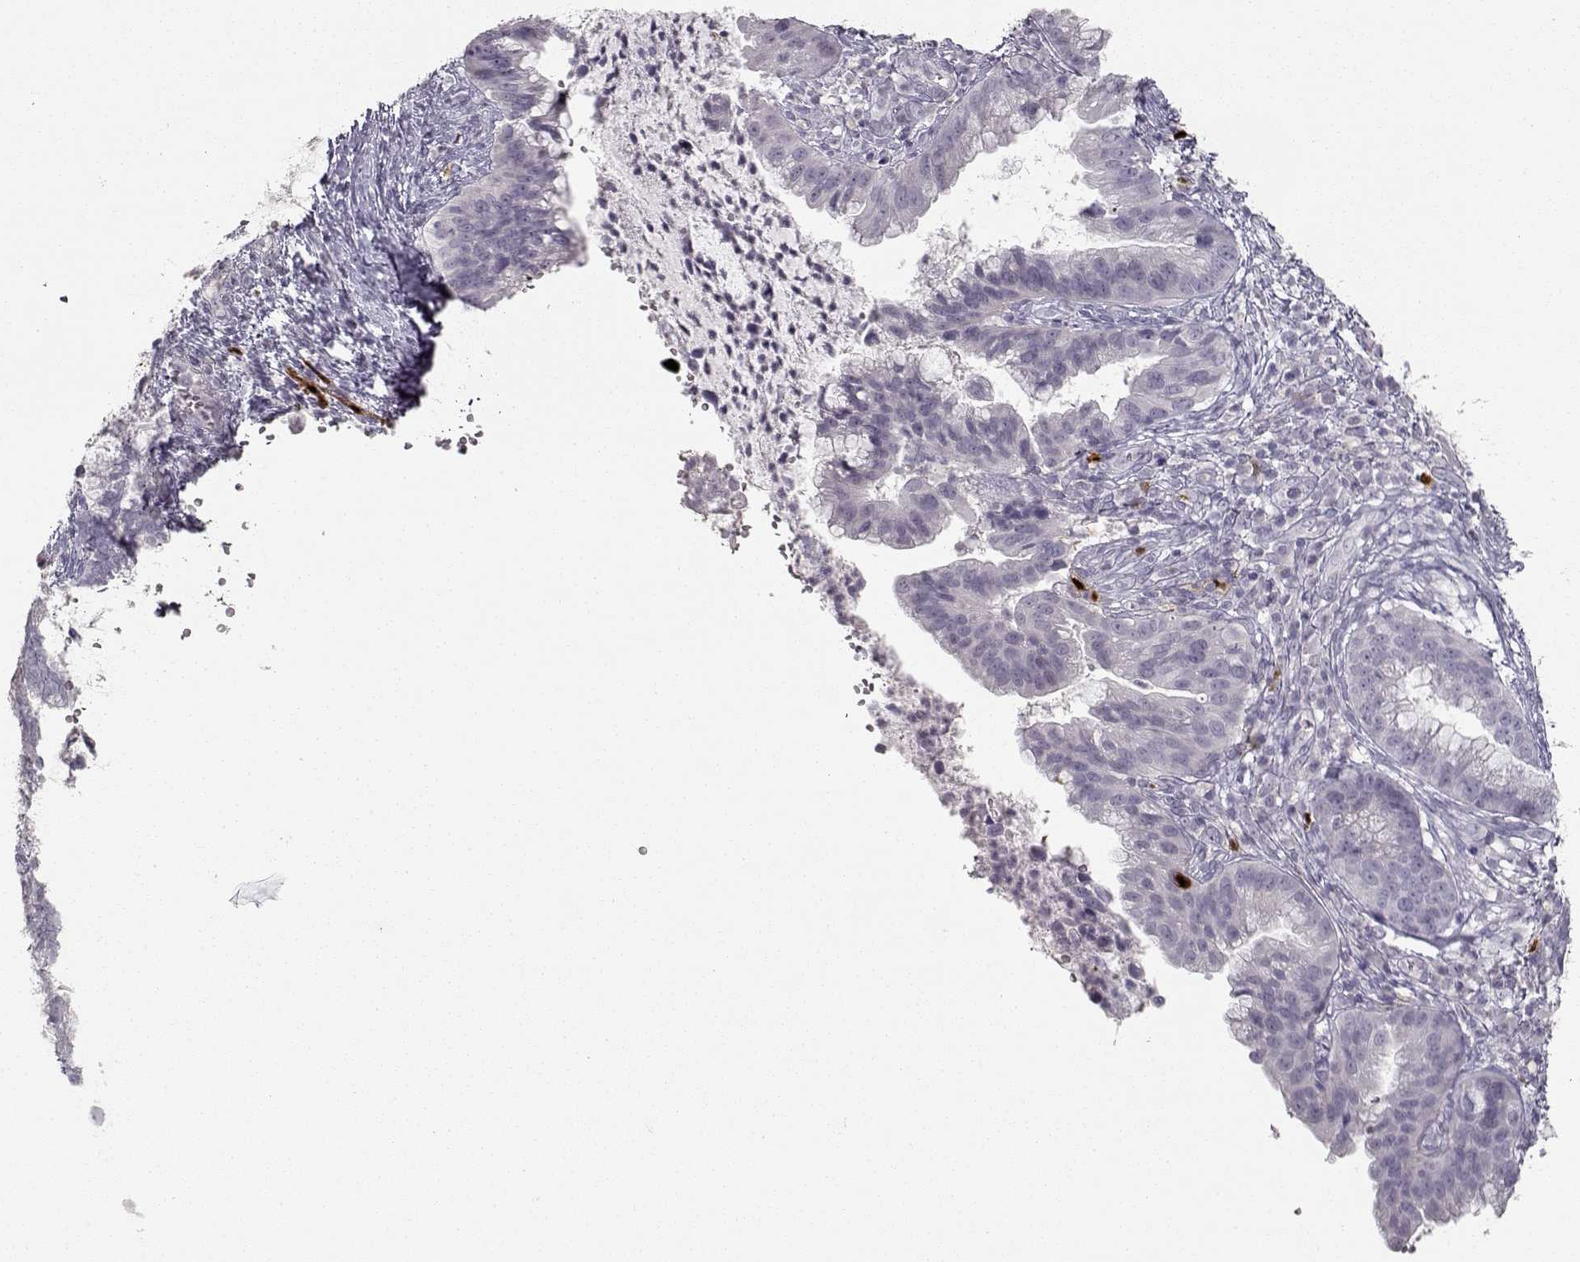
{"staining": {"intensity": "negative", "quantity": "none", "location": "none"}, "tissue": "cervical cancer", "cell_type": "Tumor cells", "image_type": "cancer", "snomed": [{"axis": "morphology", "description": "Adenocarcinoma, NOS"}, {"axis": "topography", "description": "Cervix"}], "caption": "The immunohistochemistry image has no significant positivity in tumor cells of cervical adenocarcinoma tissue. (Stains: DAB (3,3'-diaminobenzidine) IHC with hematoxylin counter stain, Microscopy: brightfield microscopy at high magnification).", "gene": "S100B", "patient": {"sex": "female", "age": 34}}